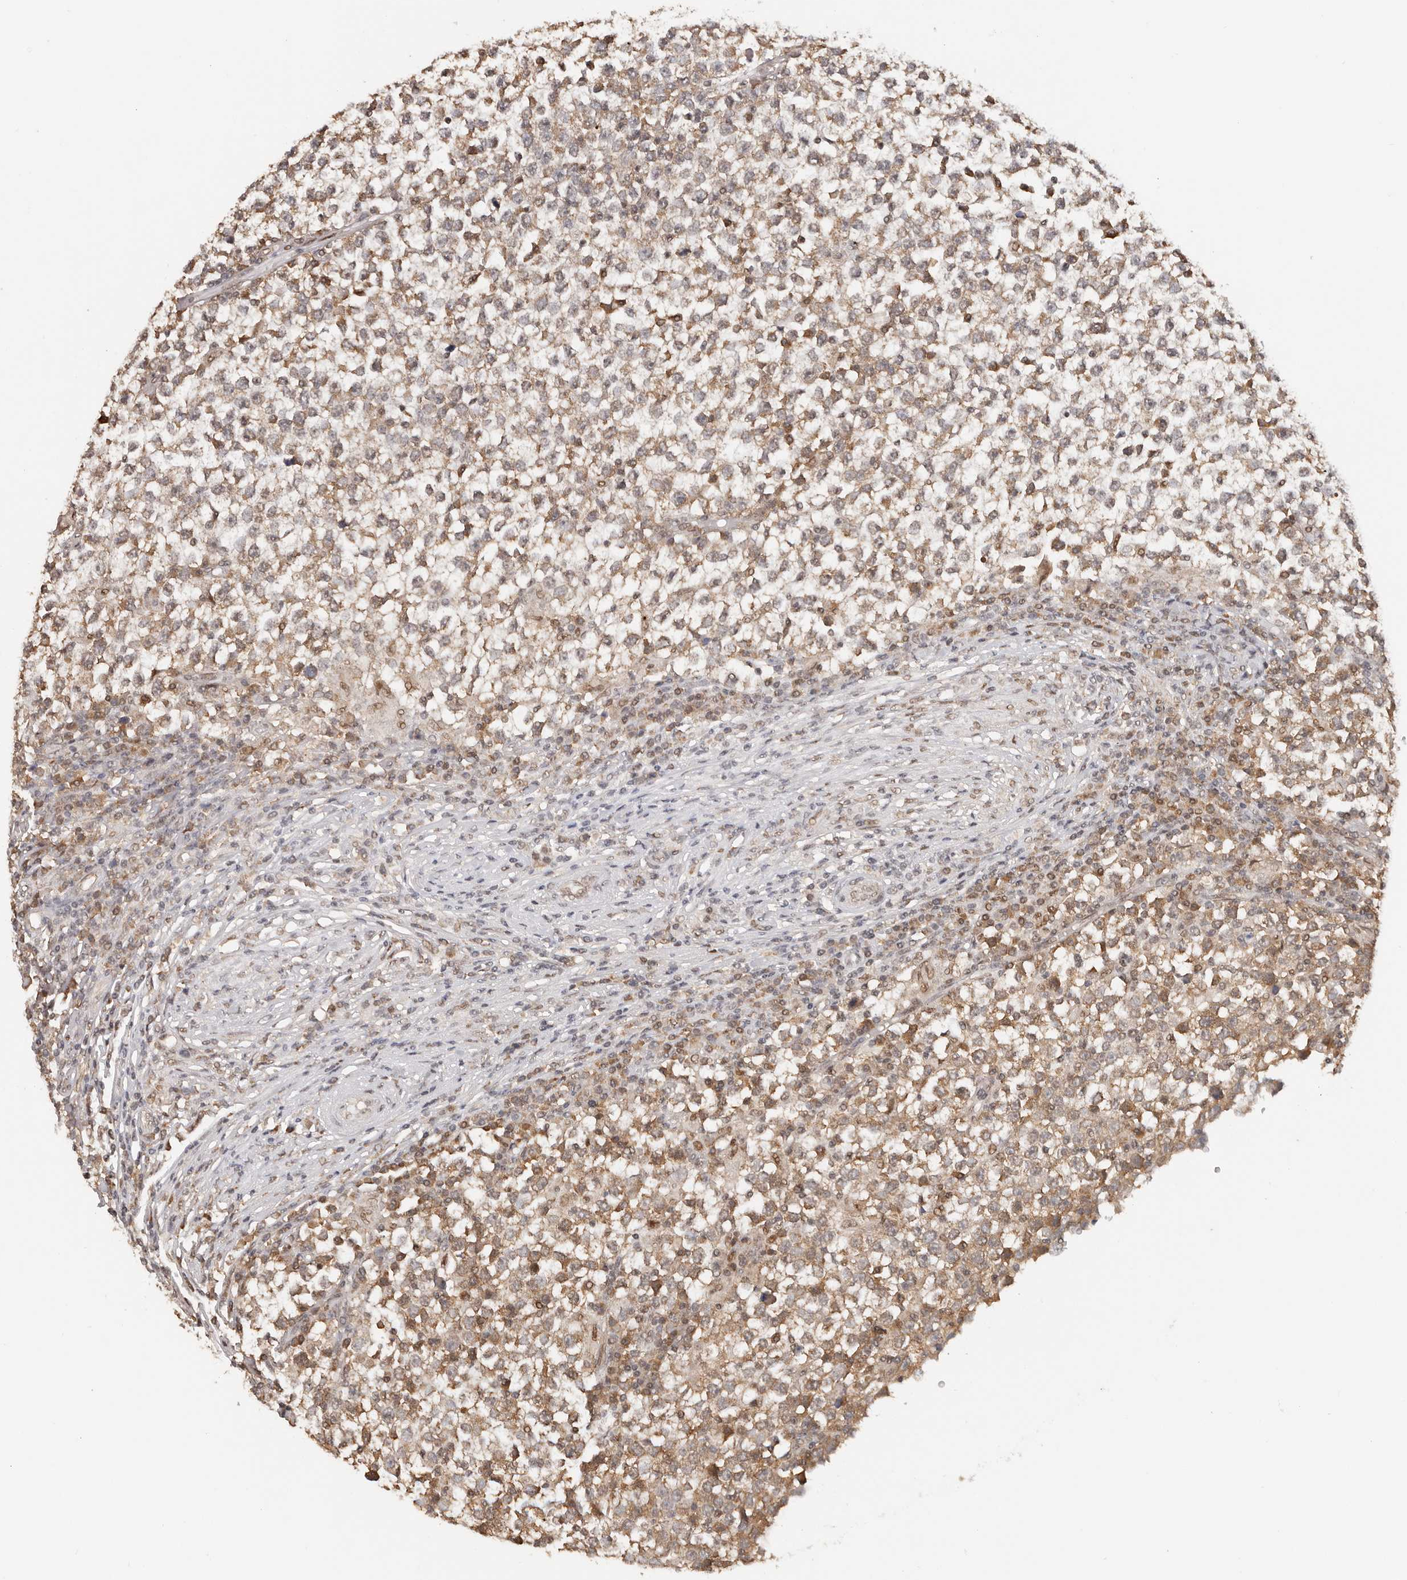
{"staining": {"intensity": "moderate", "quantity": ">75%", "location": "cytoplasmic/membranous"}, "tissue": "testis cancer", "cell_type": "Tumor cells", "image_type": "cancer", "snomed": [{"axis": "morphology", "description": "Seminoma, NOS"}, {"axis": "topography", "description": "Testis"}], "caption": "Testis cancer stained with a protein marker demonstrates moderate staining in tumor cells.", "gene": "SEC14L1", "patient": {"sex": "male", "age": 65}}